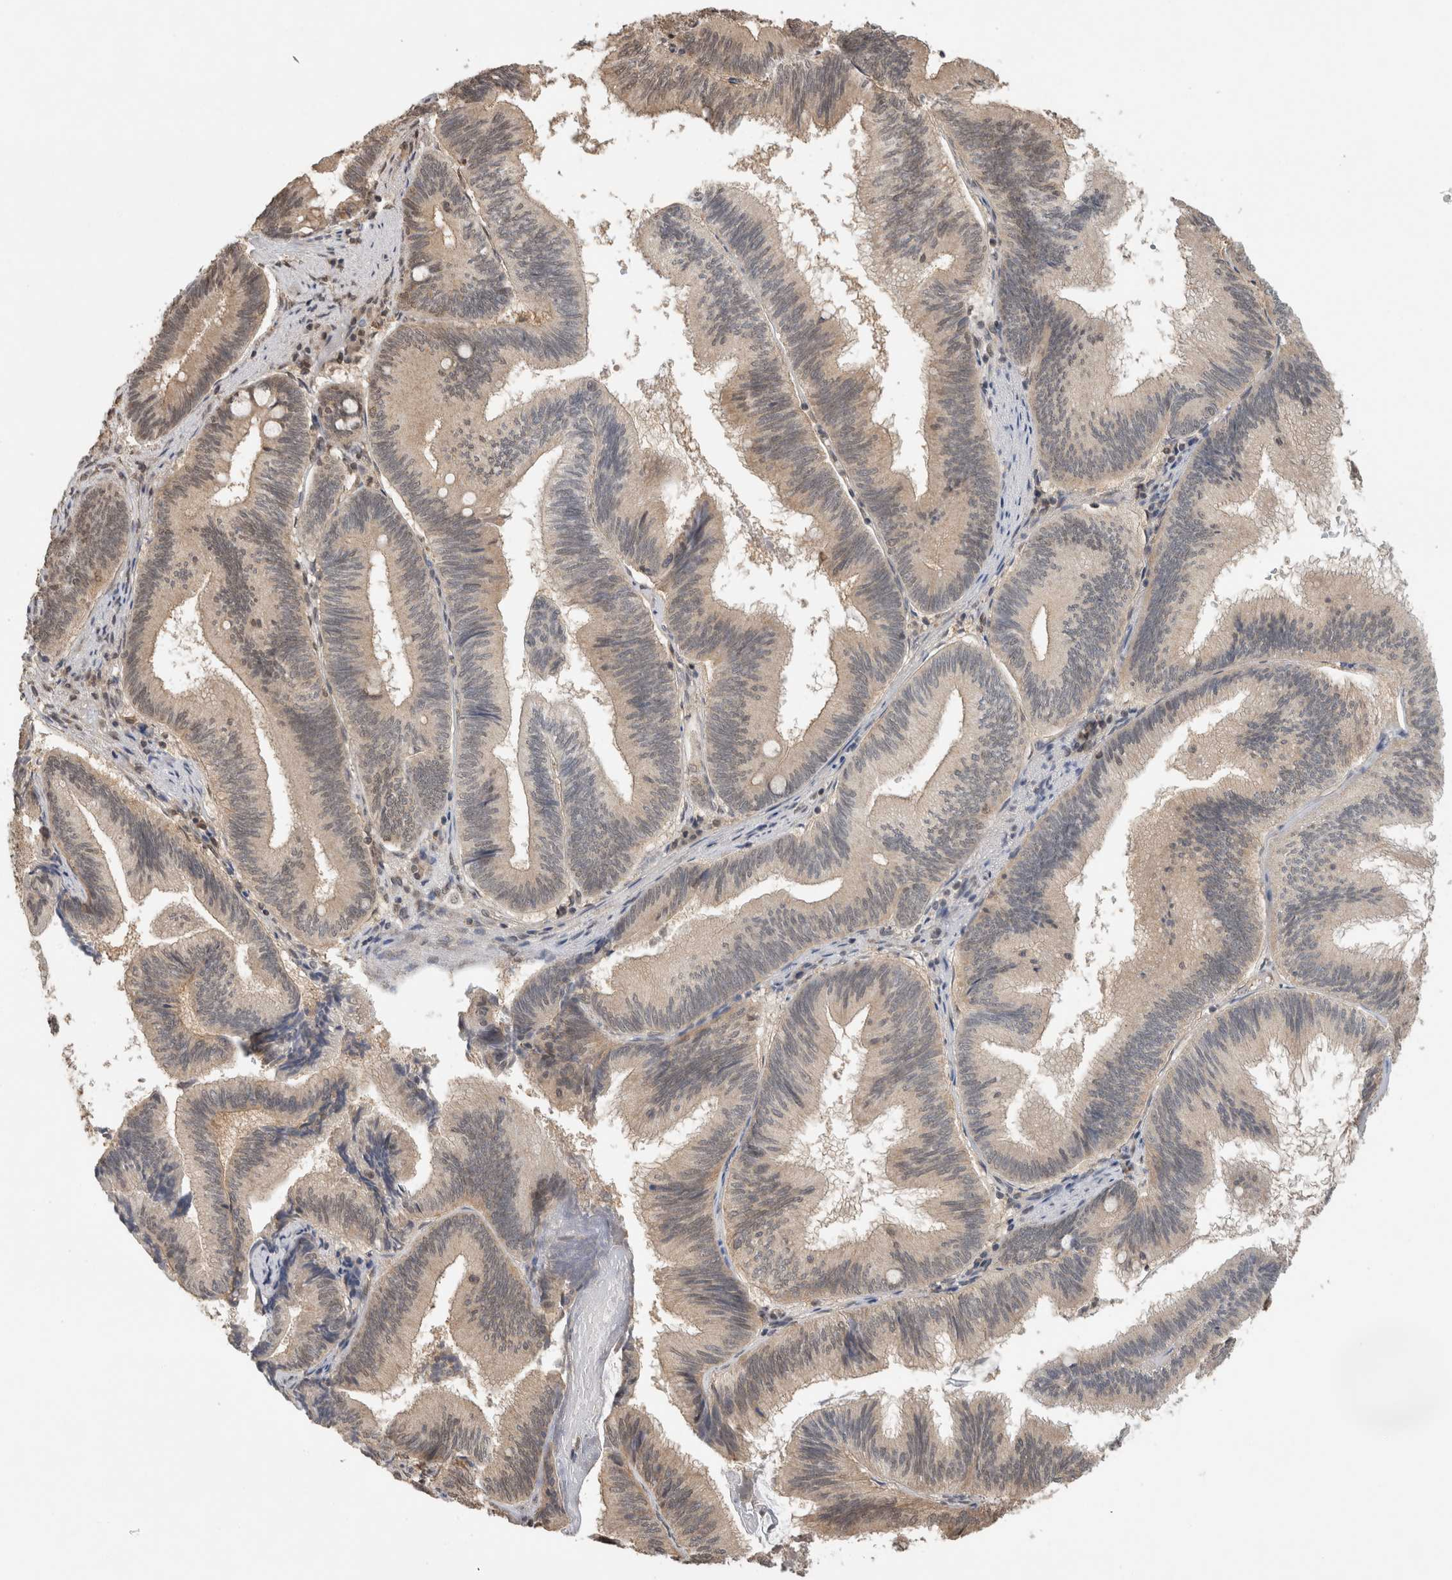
{"staining": {"intensity": "weak", "quantity": "25%-75%", "location": "cytoplasmic/membranous,nuclear"}, "tissue": "pancreatic cancer", "cell_type": "Tumor cells", "image_type": "cancer", "snomed": [{"axis": "morphology", "description": "Adenocarcinoma, NOS"}, {"axis": "topography", "description": "Pancreas"}], "caption": "Immunohistochemistry (DAB (3,3'-diaminobenzidine)) staining of human pancreatic cancer (adenocarcinoma) demonstrates weak cytoplasmic/membranous and nuclear protein staining in about 25%-75% of tumor cells. The staining was performed using DAB (3,3'-diaminobenzidine), with brown indicating positive protein expression. Nuclei are stained blue with hematoxylin.", "gene": "C1orf21", "patient": {"sex": "male", "age": 82}}